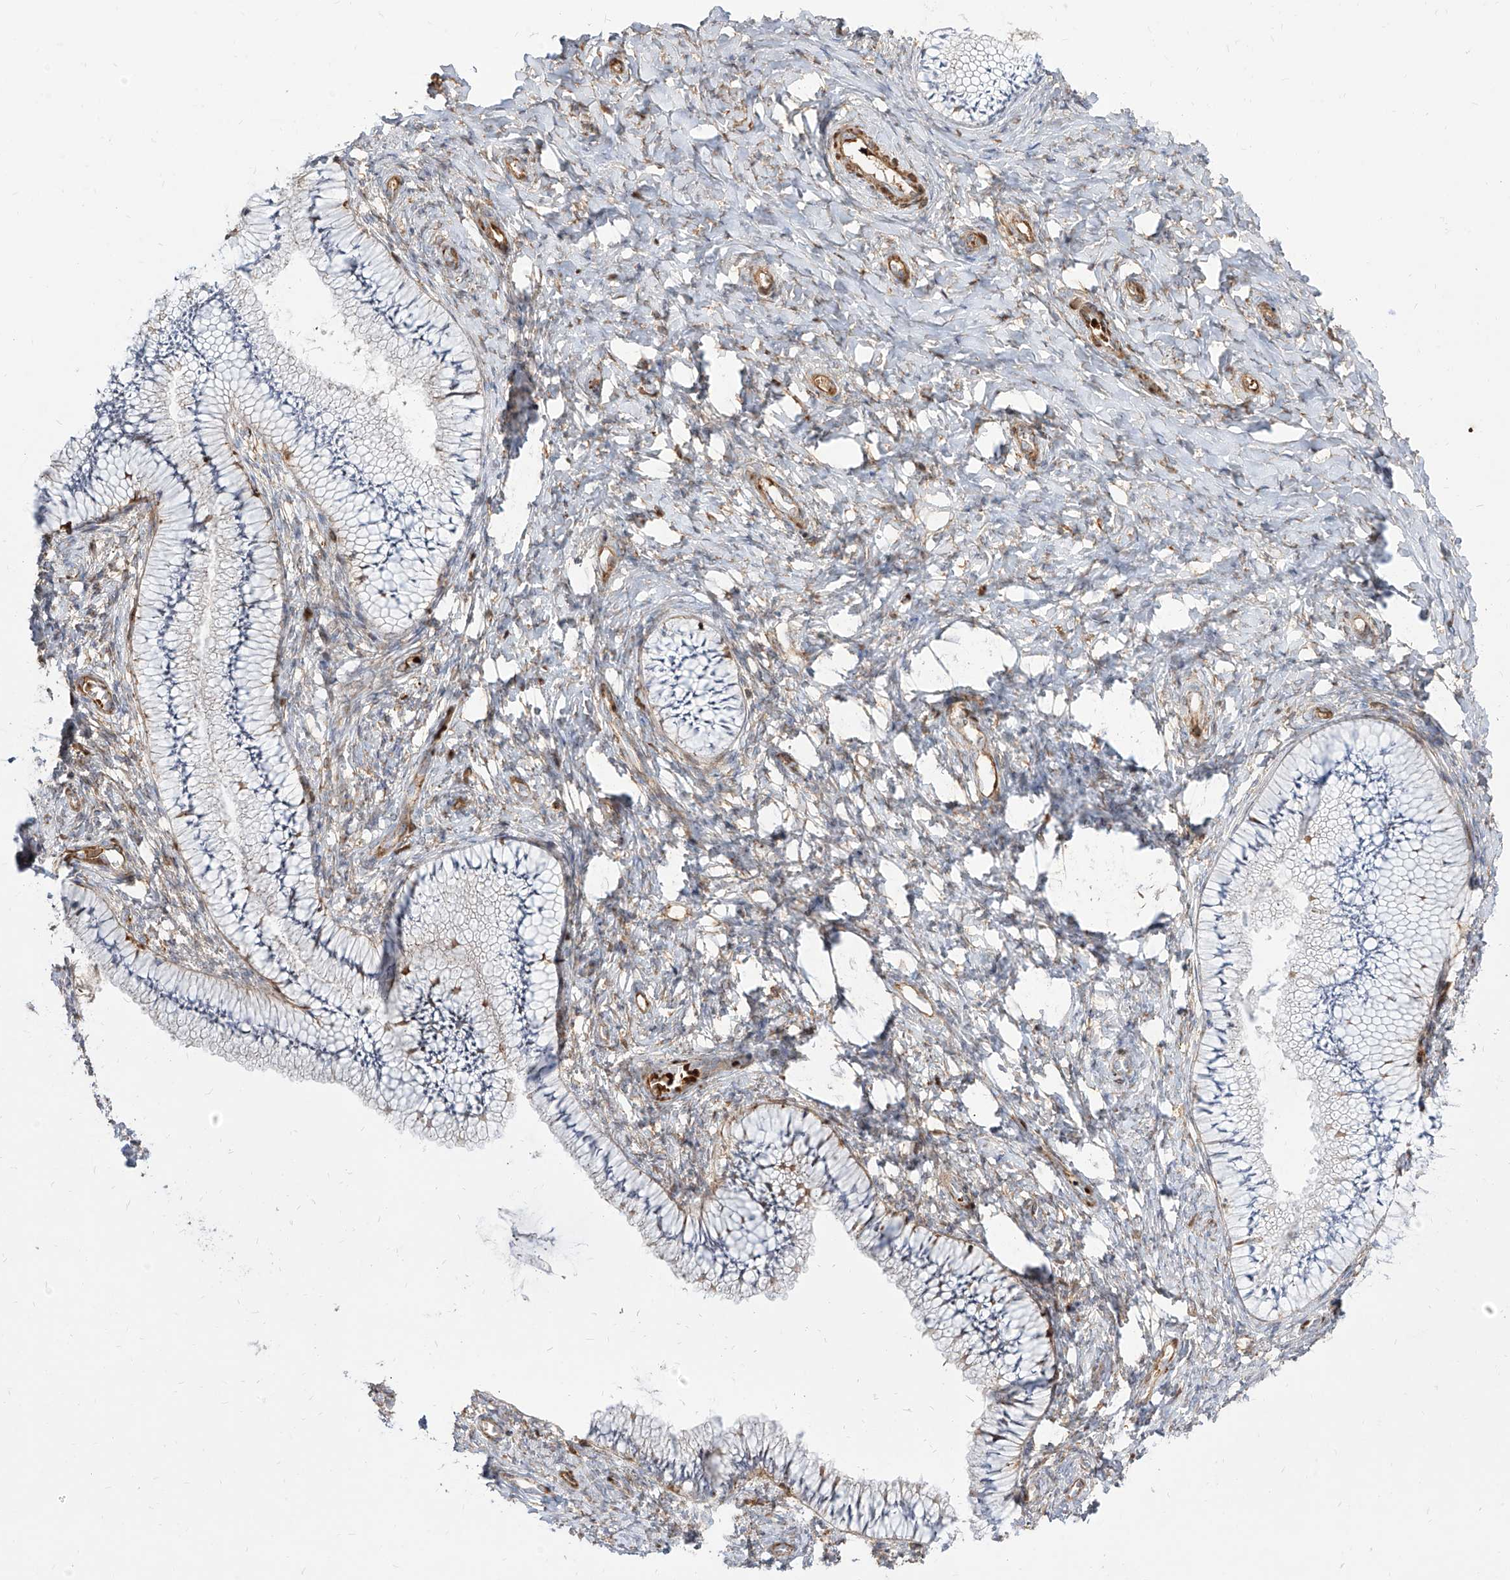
{"staining": {"intensity": "moderate", "quantity": "<25%", "location": "cytoplasmic/membranous,nuclear"}, "tissue": "cervix", "cell_type": "Glandular cells", "image_type": "normal", "snomed": [{"axis": "morphology", "description": "Normal tissue, NOS"}, {"axis": "topography", "description": "Cervix"}], "caption": "Brown immunohistochemical staining in normal human cervix exhibits moderate cytoplasmic/membranous,nuclear staining in approximately <25% of glandular cells. The staining was performed using DAB (3,3'-diaminobenzidine) to visualize the protein expression in brown, while the nuclei were stained in blue with hematoxylin (Magnification: 20x).", "gene": "KYNU", "patient": {"sex": "female", "age": 36}}